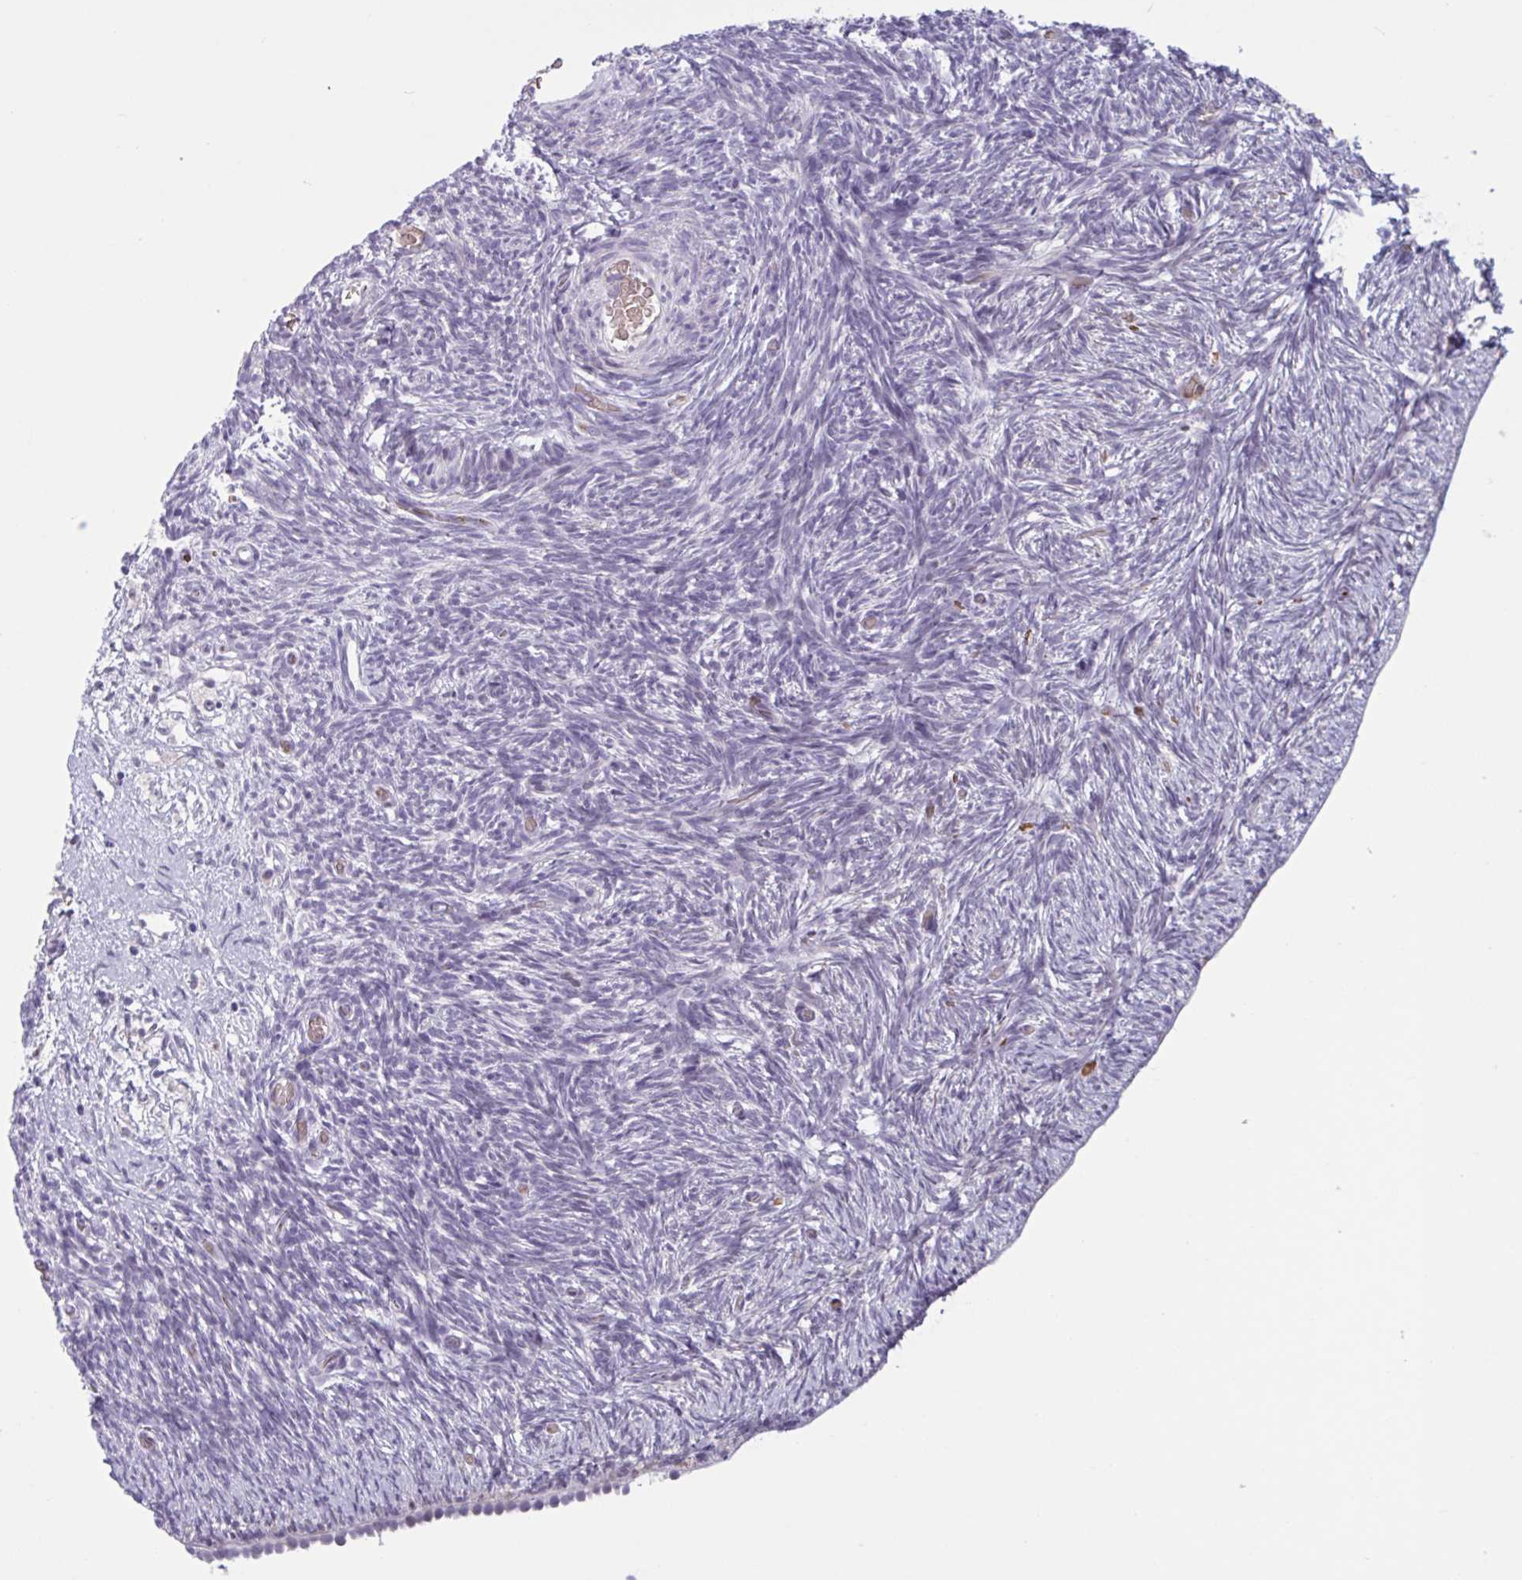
{"staining": {"intensity": "negative", "quantity": "none", "location": "none"}, "tissue": "ovary", "cell_type": "Ovarian stroma cells", "image_type": "normal", "snomed": [{"axis": "morphology", "description": "Normal tissue, NOS"}, {"axis": "topography", "description": "Ovary"}], "caption": "A high-resolution micrograph shows immunohistochemistry (IHC) staining of unremarkable ovary, which displays no significant positivity in ovarian stroma cells.", "gene": "HSD11B2", "patient": {"sex": "female", "age": 39}}